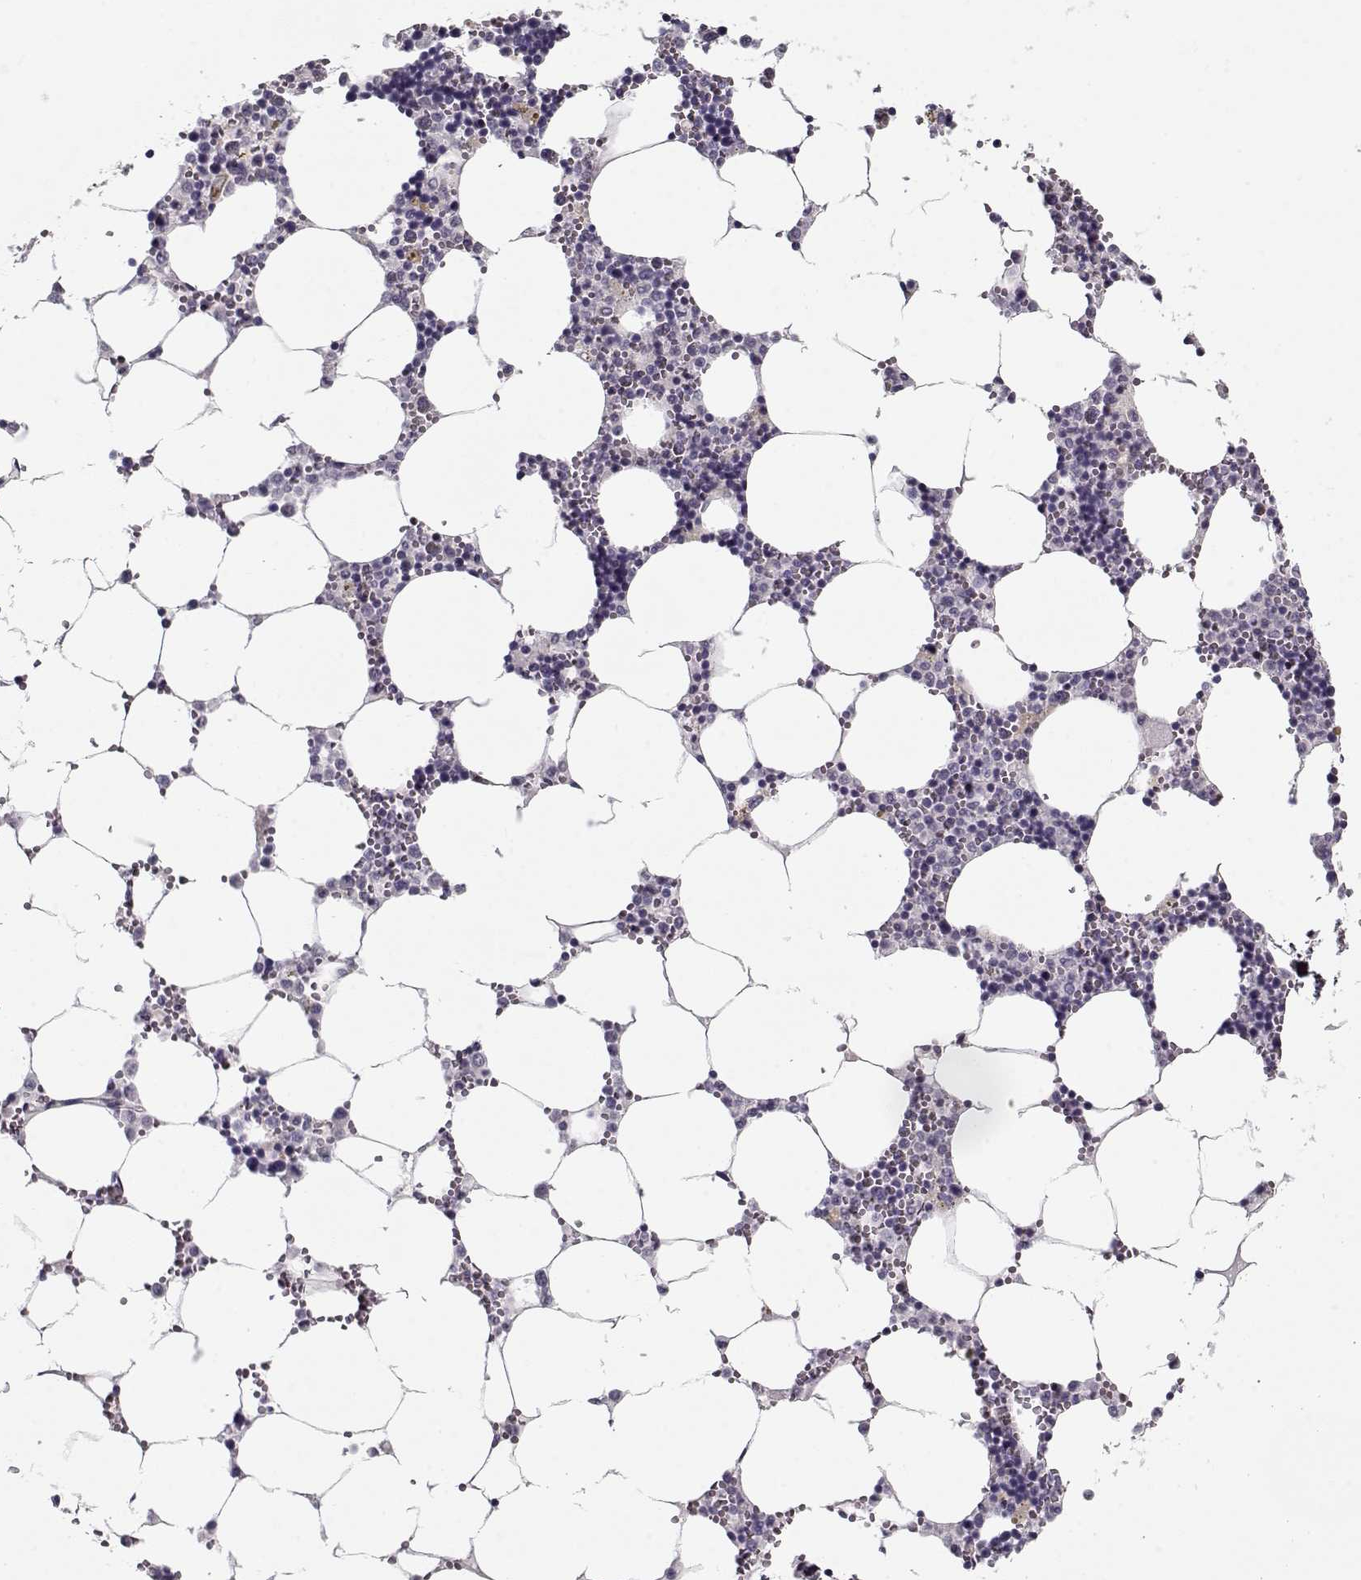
{"staining": {"intensity": "negative", "quantity": "none", "location": "none"}, "tissue": "bone marrow", "cell_type": "Hematopoietic cells", "image_type": "normal", "snomed": [{"axis": "morphology", "description": "Normal tissue, NOS"}, {"axis": "topography", "description": "Bone marrow"}], "caption": "DAB (3,3'-diaminobenzidine) immunohistochemical staining of normal human bone marrow demonstrates no significant positivity in hematopoietic cells. (Stains: DAB IHC with hematoxylin counter stain, Microscopy: brightfield microscopy at high magnification).", "gene": "CCDC136", "patient": {"sex": "male", "age": 54}}